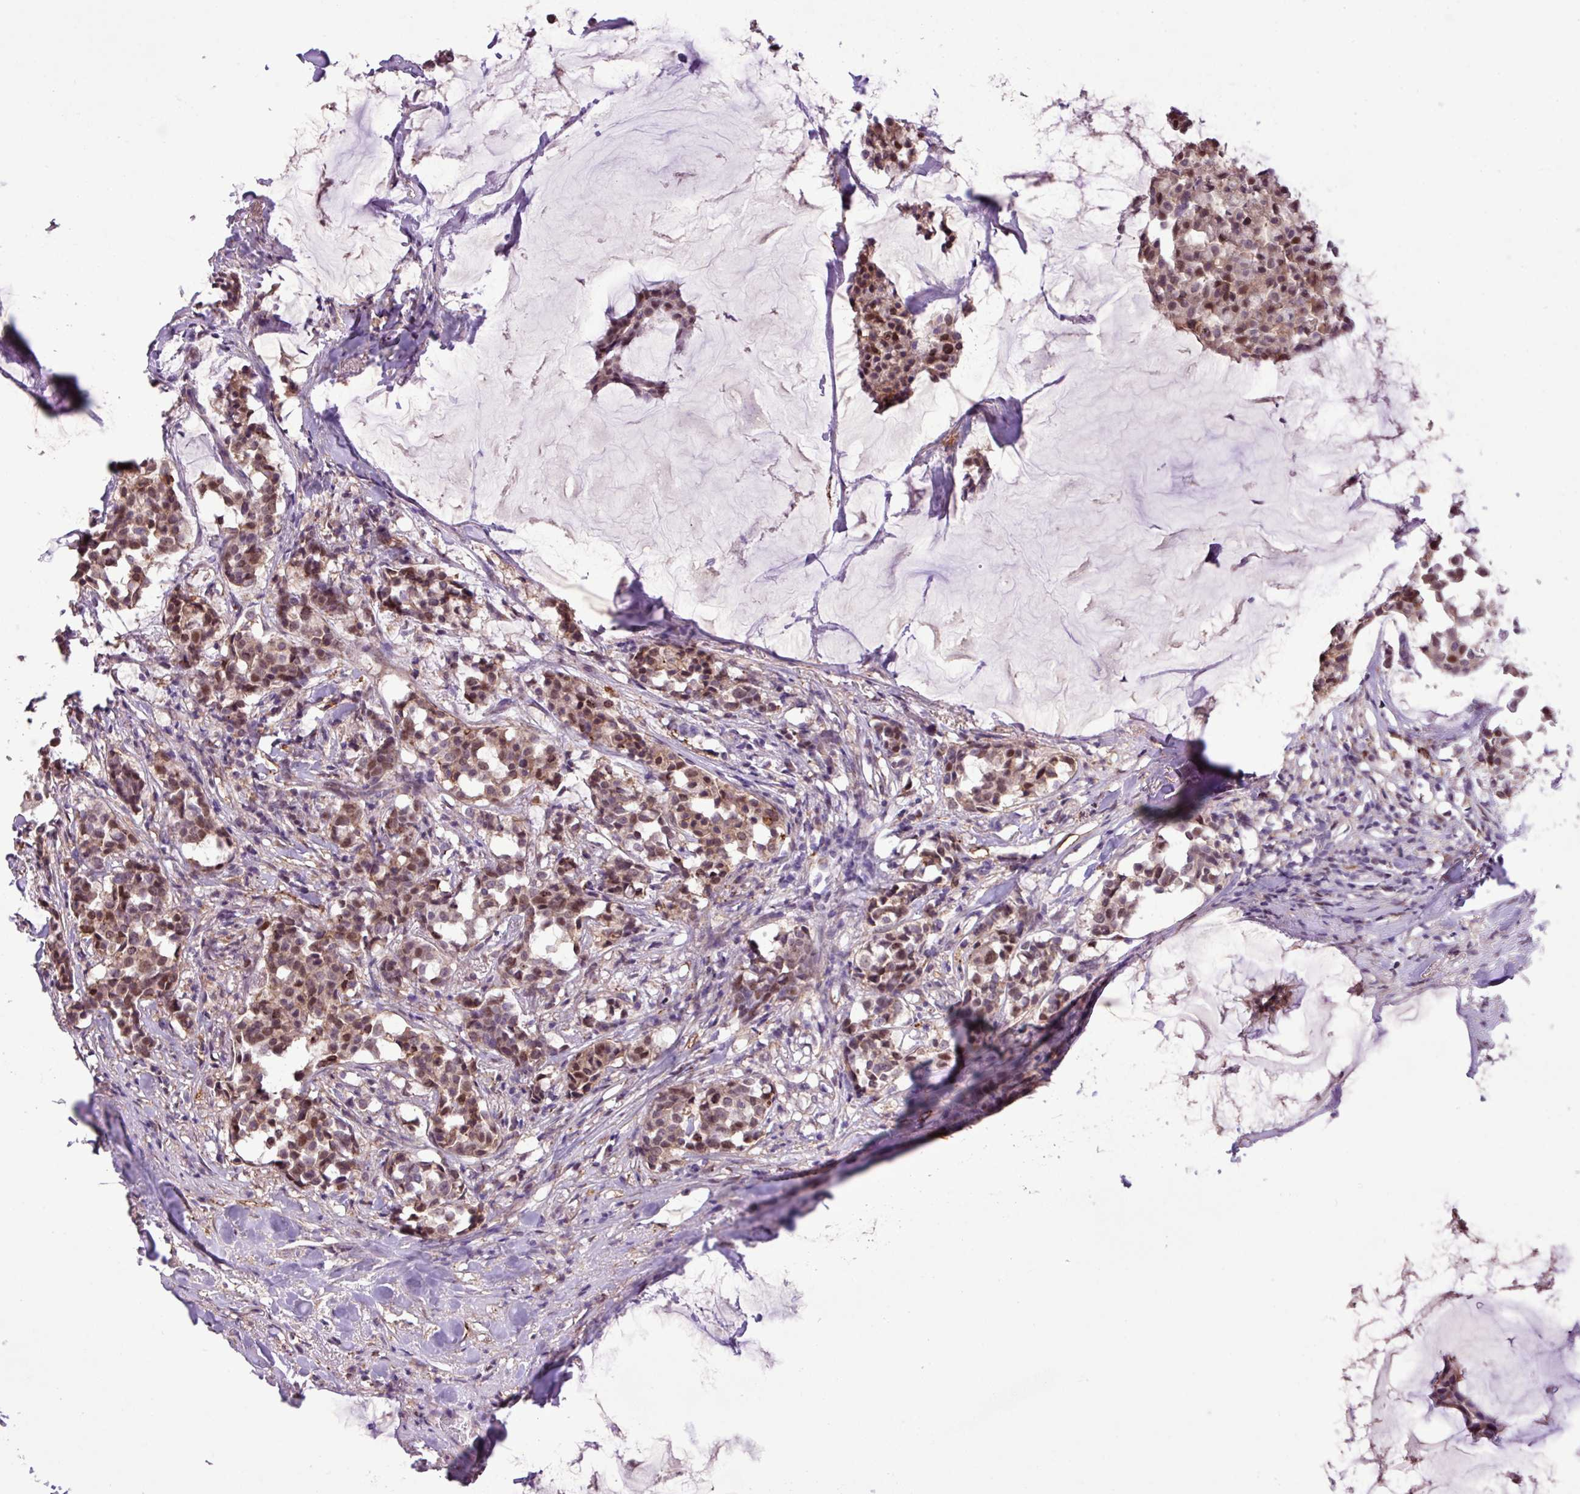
{"staining": {"intensity": "moderate", "quantity": ">75%", "location": "nuclear"}, "tissue": "breast cancer", "cell_type": "Tumor cells", "image_type": "cancer", "snomed": [{"axis": "morphology", "description": "Duct carcinoma"}, {"axis": "topography", "description": "Breast"}], "caption": "Immunohistochemical staining of breast cancer shows medium levels of moderate nuclear protein staining in about >75% of tumor cells.", "gene": "RPP25L", "patient": {"sex": "female", "age": 93}}